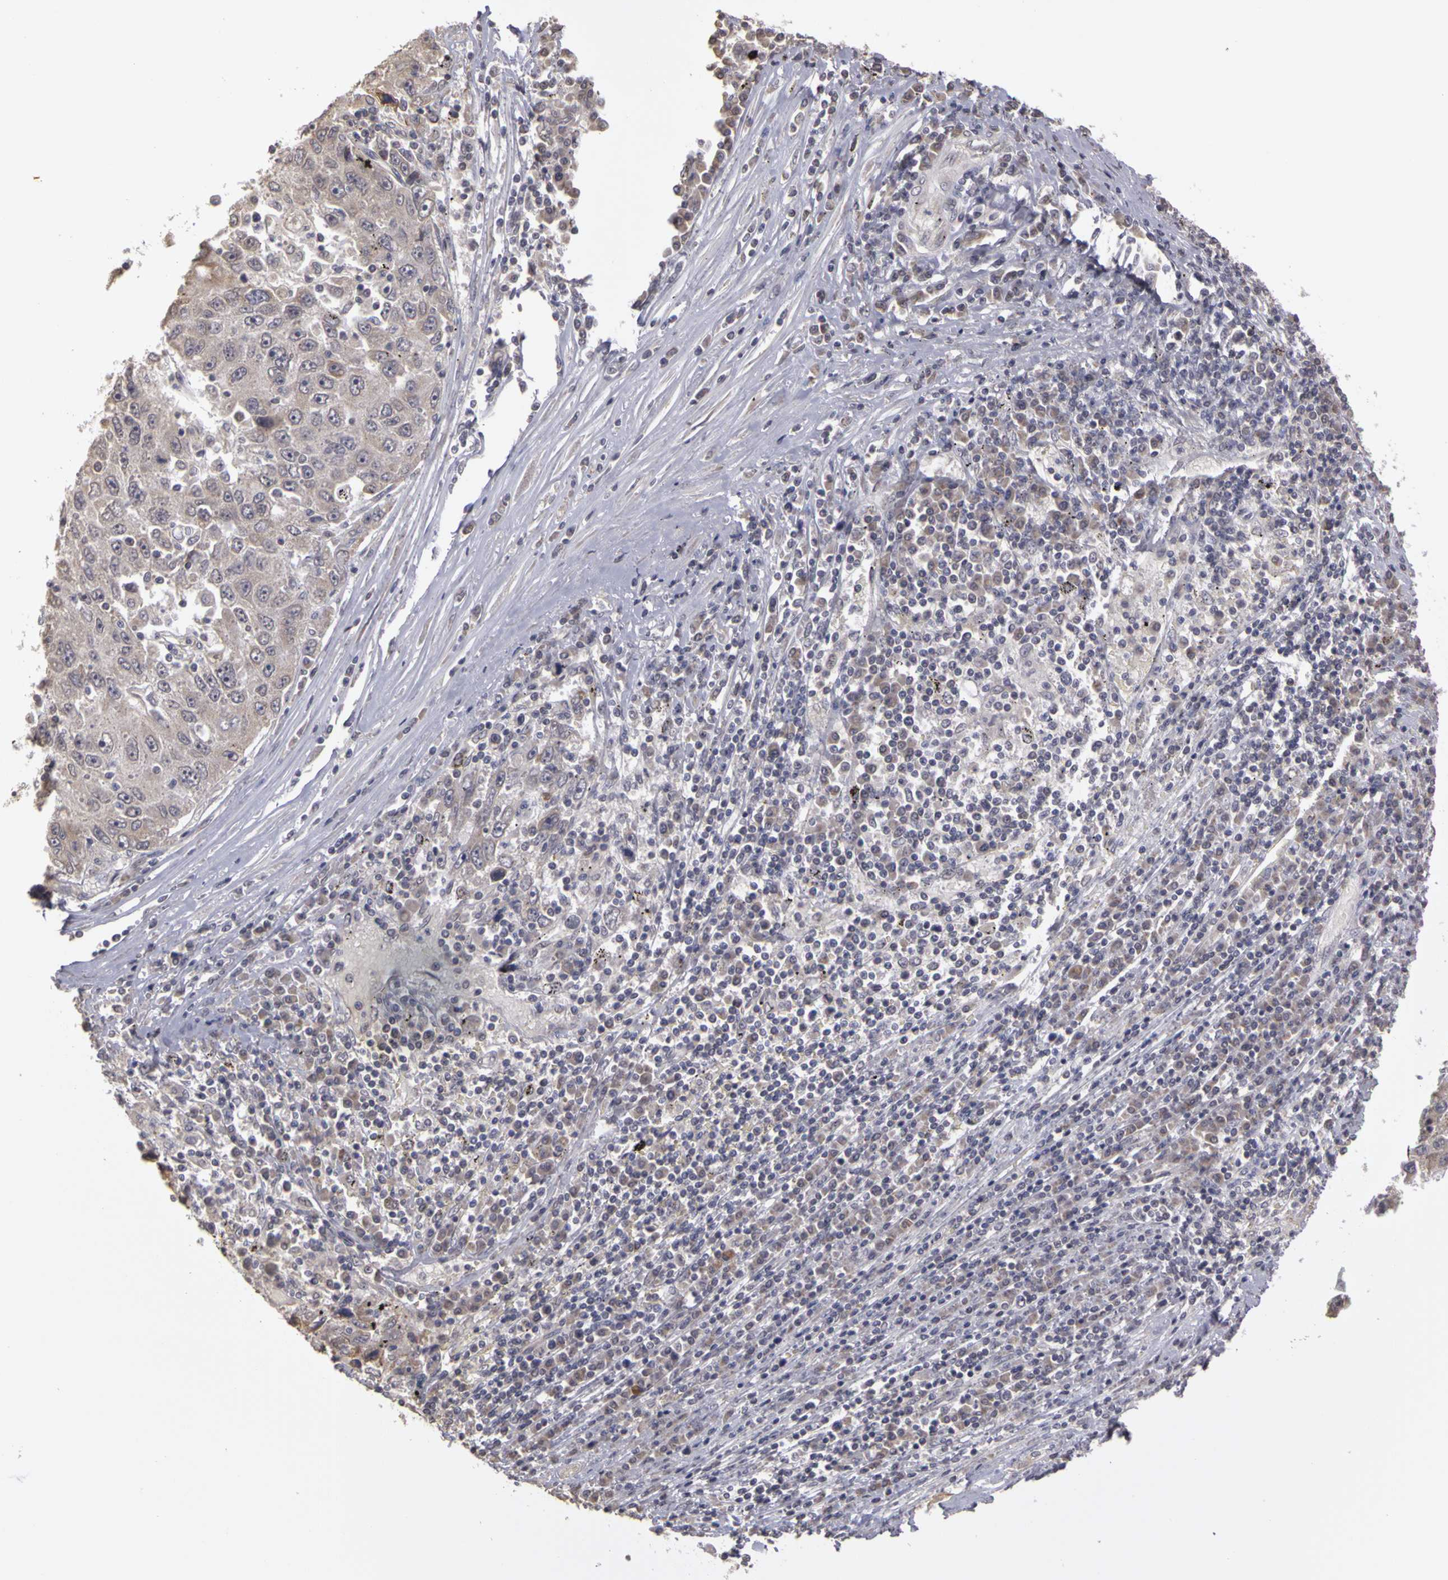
{"staining": {"intensity": "moderate", "quantity": "<25%", "location": "cytoplasmic/membranous"}, "tissue": "liver cancer", "cell_type": "Tumor cells", "image_type": "cancer", "snomed": [{"axis": "morphology", "description": "Carcinoma, Hepatocellular, NOS"}, {"axis": "topography", "description": "Liver"}], "caption": "The image displays a brown stain indicating the presence of a protein in the cytoplasmic/membranous of tumor cells in hepatocellular carcinoma (liver). The staining was performed using DAB, with brown indicating positive protein expression. Nuclei are stained blue with hematoxylin.", "gene": "FRMD7", "patient": {"sex": "male", "age": 49}}